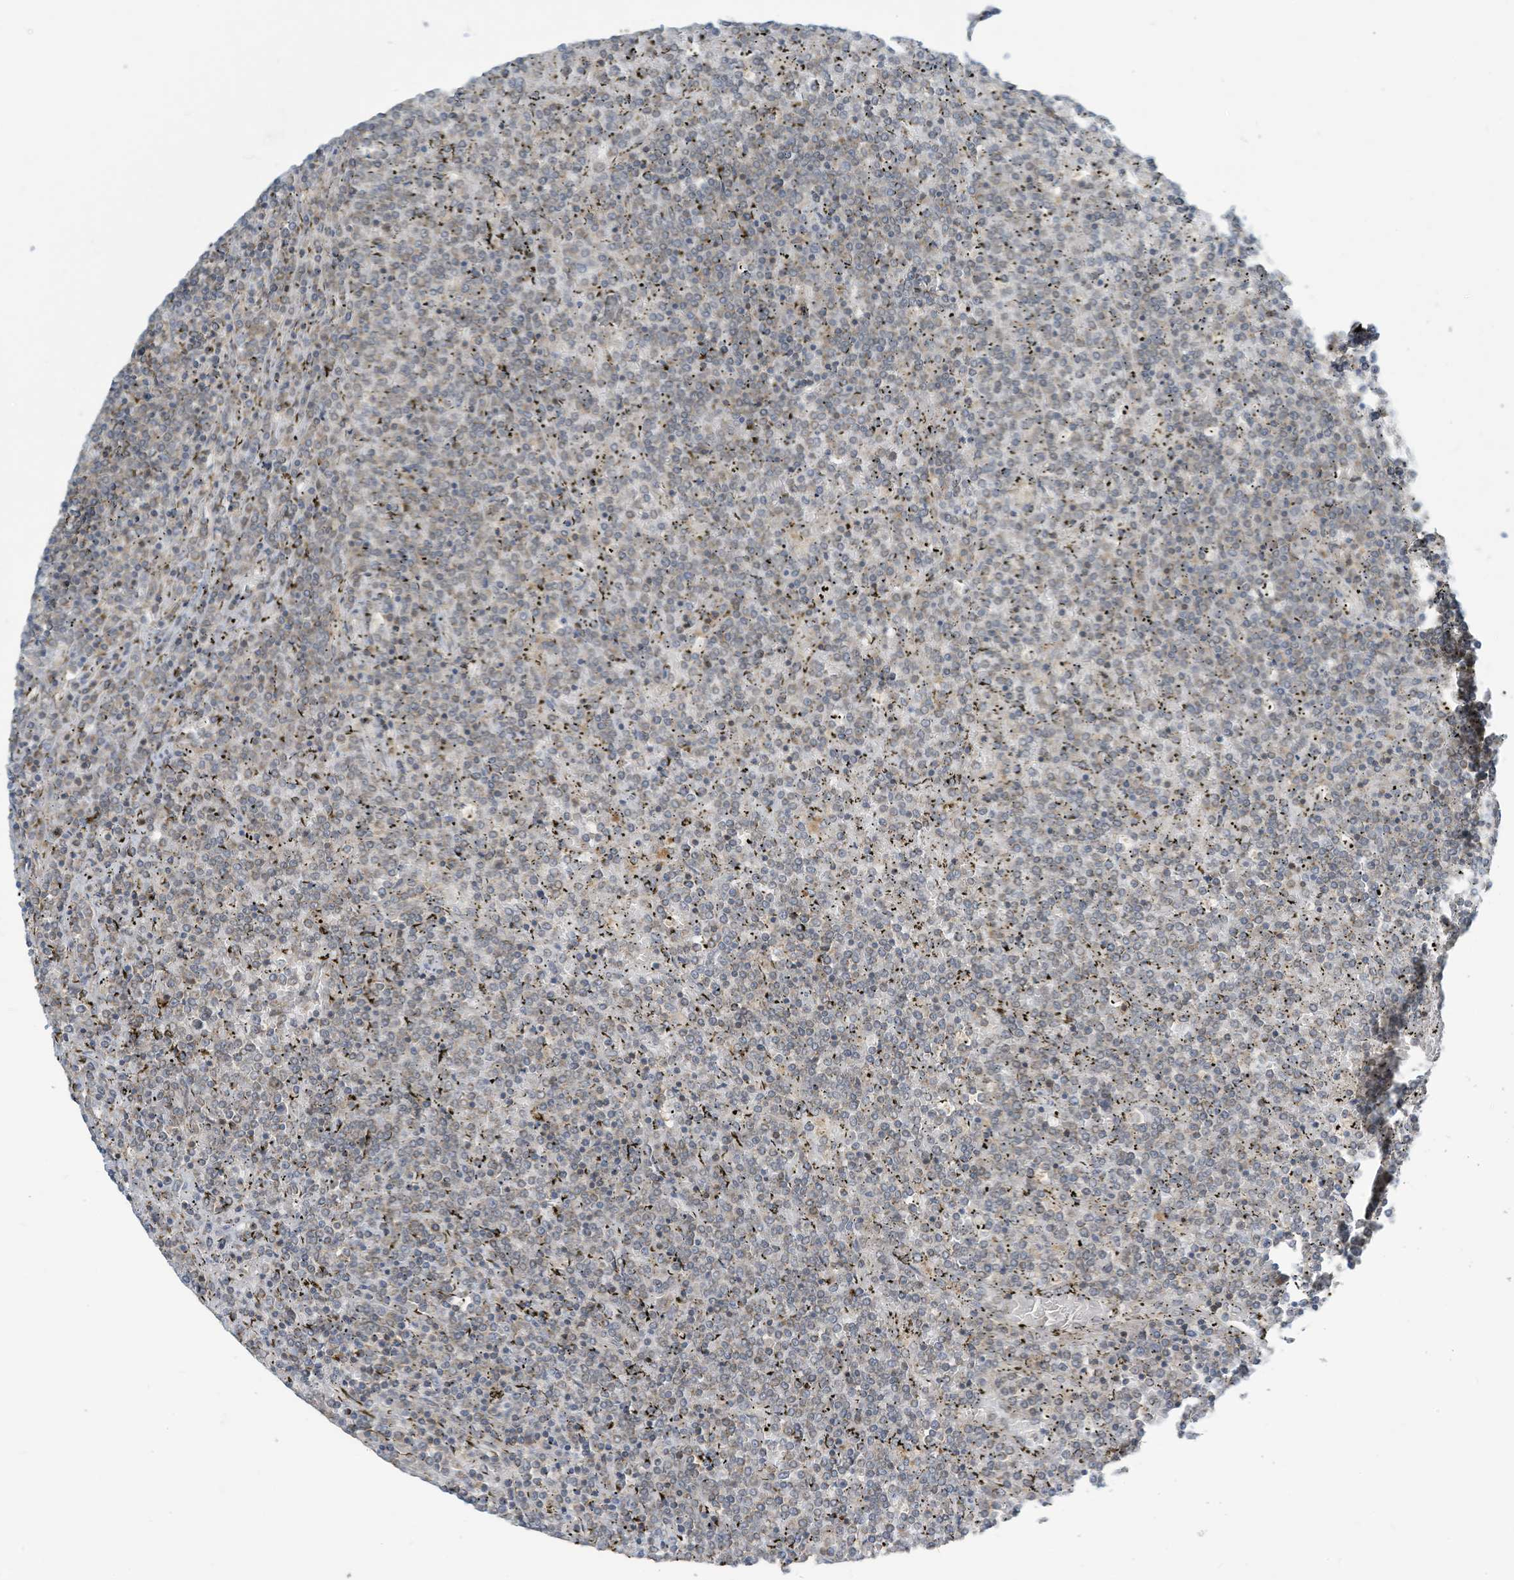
{"staining": {"intensity": "negative", "quantity": "none", "location": "none"}, "tissue": "lymphoma", "cell_type": "Tumor cells", "image_type": "cancer", "snomed": [{"axis": "morphology", "description": "Malignant lymphoma, non-Hodgkin's type, Low grade"}, {"axis": "topography", "description": "Spleen"}], "caption": "Micrograph shows no protein staining in tumor cells of low-grade malignant lymphoma, non-Hodgkin's type tissue.", "gene": "PARVG", "patient": {"sex": "female", "age": 19}}